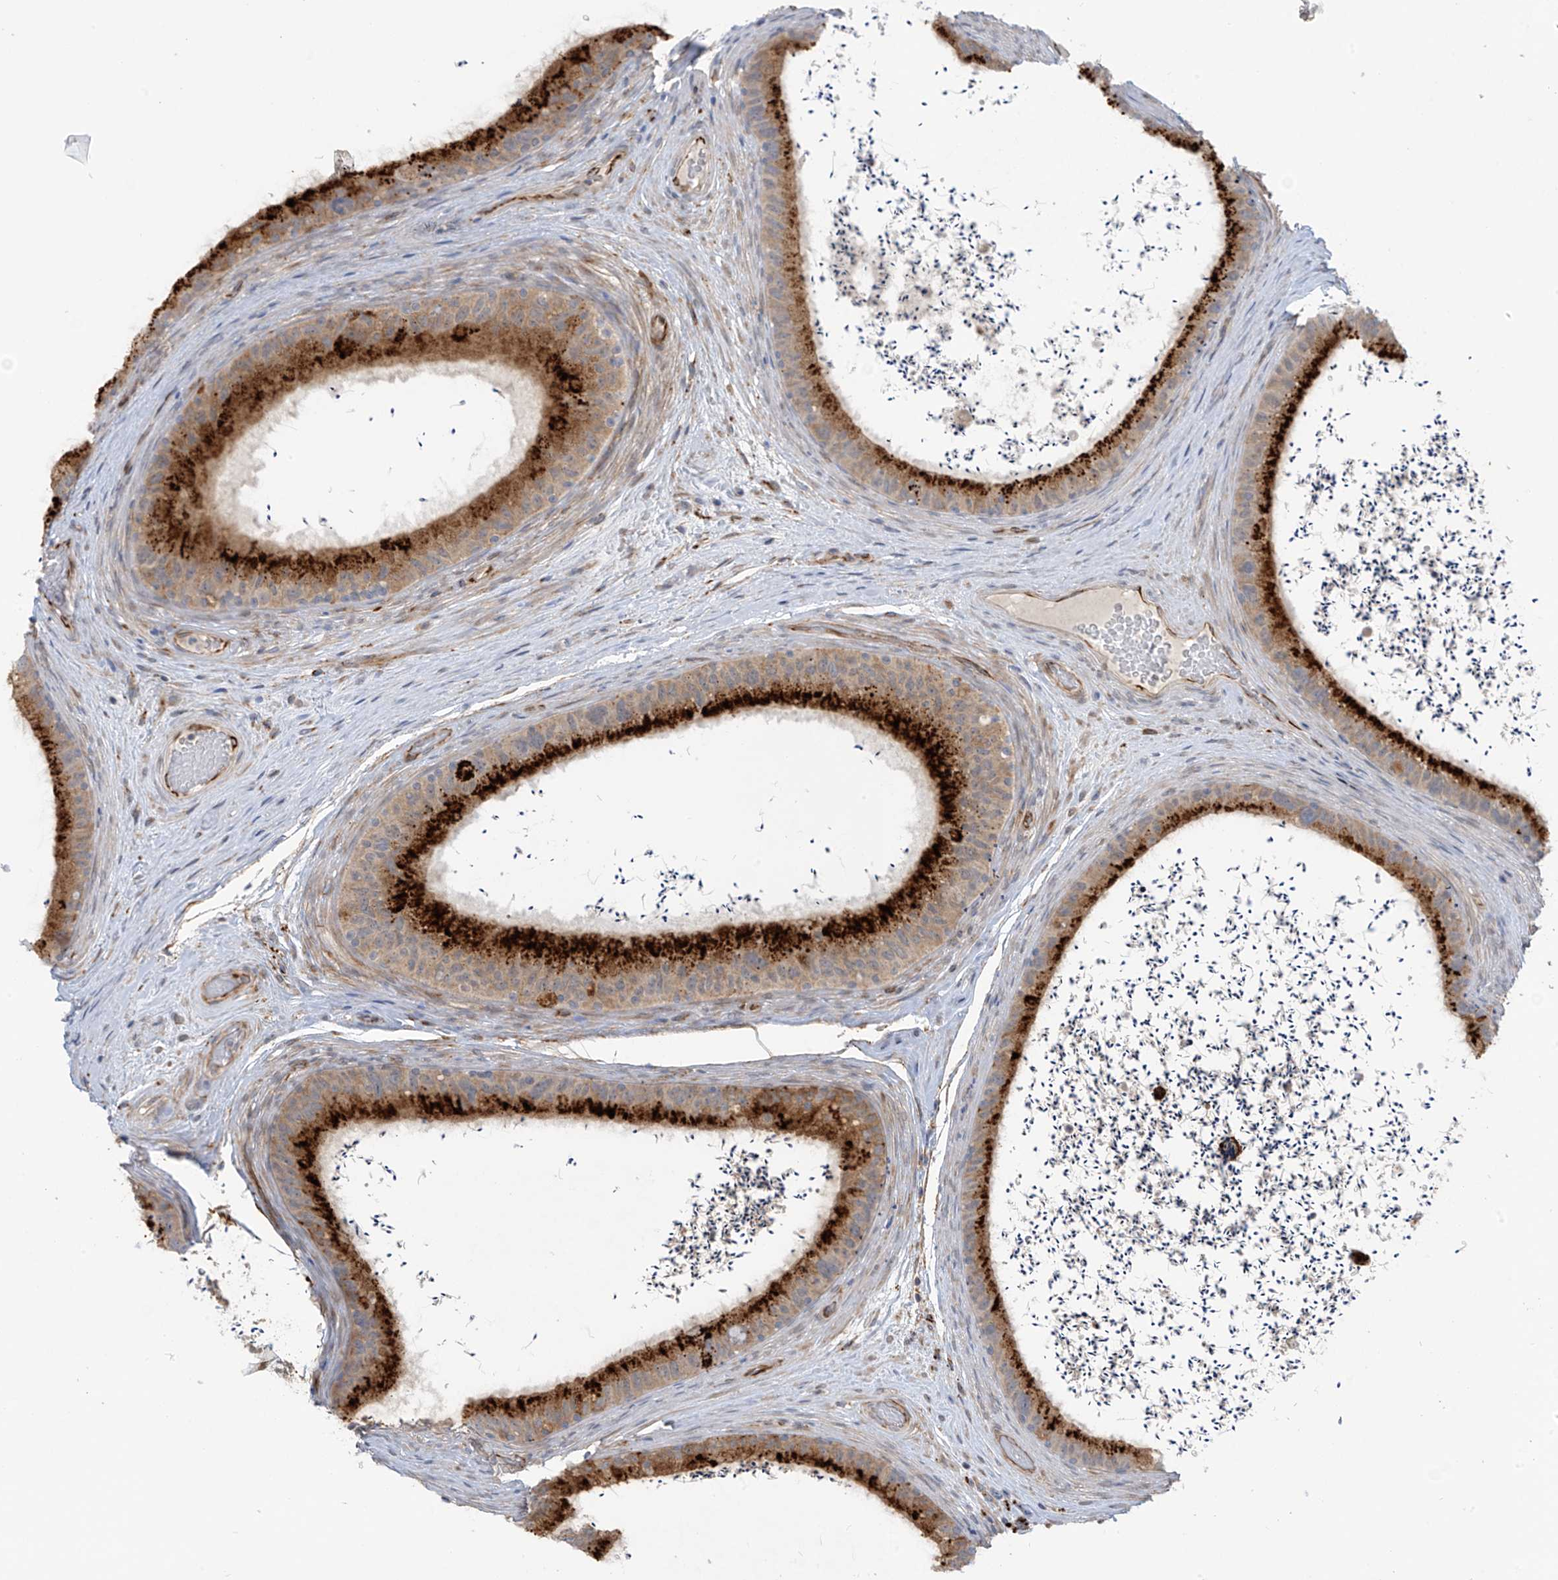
{"staining": {"intensity": "strong", "quantity": "25%-75%", "location": "cytoplasmic/membranous"}, "tissue": "epididymis", "cell_type": "Glandular cells", "image_type": "normal", "snomed": [{"axis": "morphology", "description": "Normal tissue, NOS"}, {"axis": "topography", "description": "Epididymis, spermatic cord, NOS"}], "caption": "Immunohistochemical staining of normal epididymis displays 25%-75% levels of strong cytoplasmic/membranous protein positivity in about 25%-75% of glandular cells. (Stains: DAB in brown, nuclei in blue, Microscopy: brightfield microscopy at high magnification).", "gene": "HS6ST2", "patient": {"sex": "male", "age": 50}}